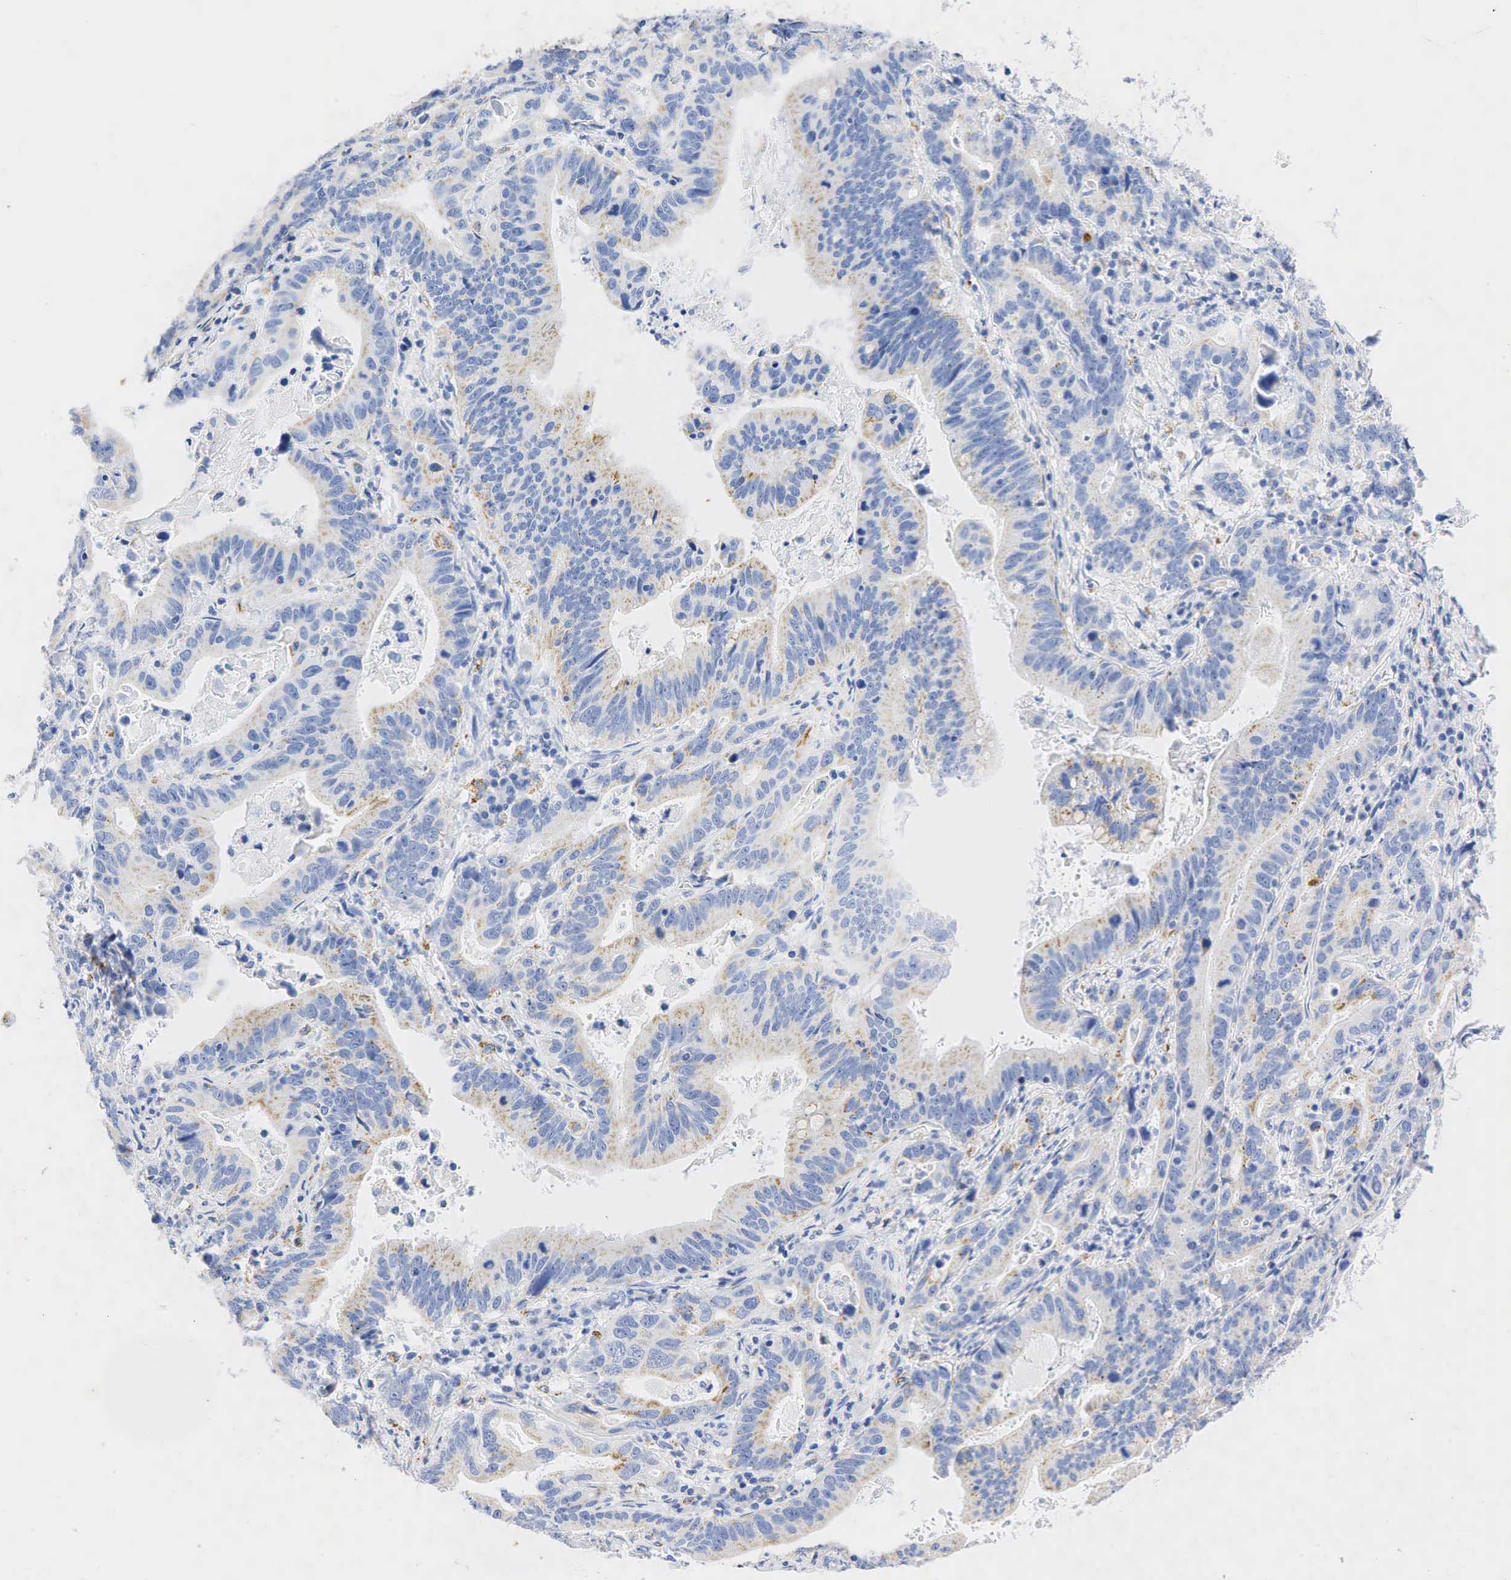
{"staining": {"intensity": "weak", "quantity": "25%-75%", "location": "cytoplasmic/membranous"}, "tissue": "stomach cancer", "cell_type": "Tumor cells", "image_type": "cancer", "snomed": [{"axis": "morphology", "description": "Adenocarcinoma, NOS"}, {"axis": "topography", "description": "Stomach, upper"}], "caption": "A brown stain labels weak cytoplasmic/membranous expression of a protein in human adenocarcinoma (stomach) tumor cells.", "gene": "SYP", "patient": {"sex": "male", "age": 63}}